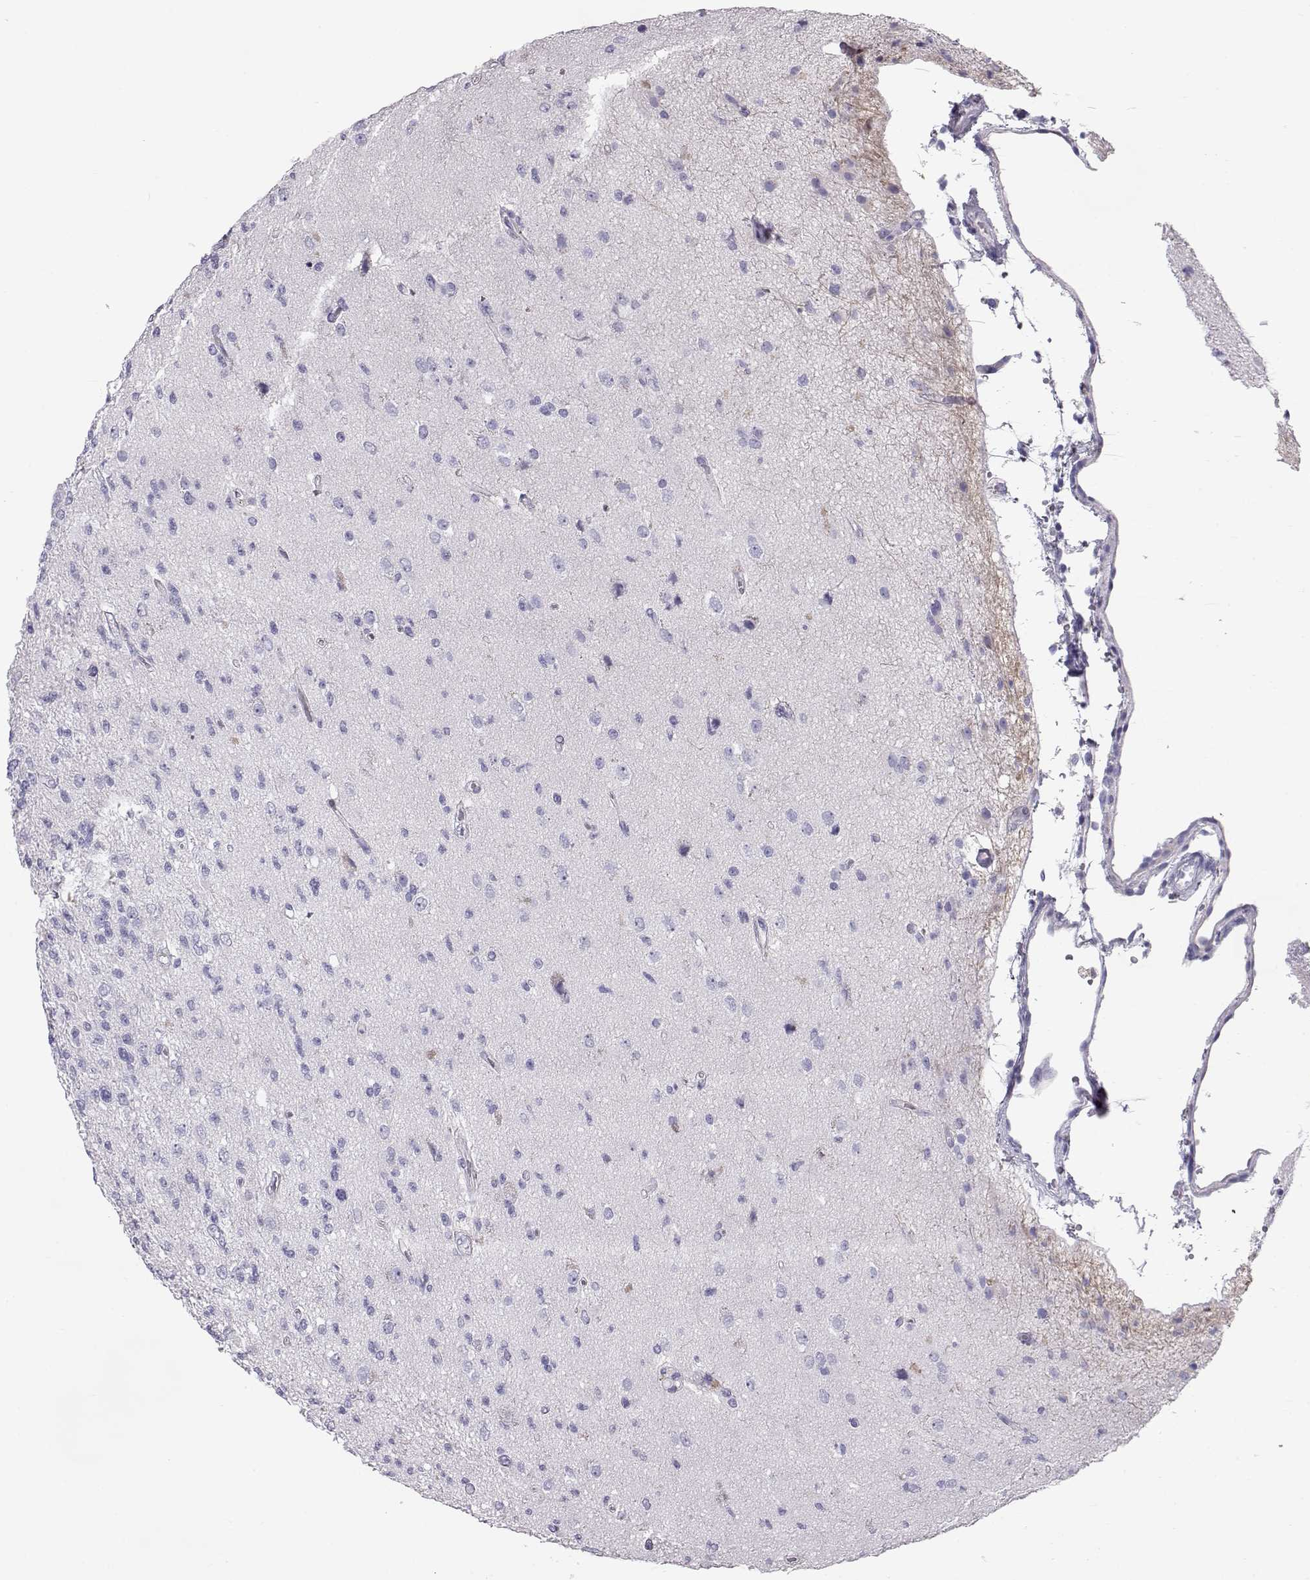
{"staining": {"intensity": "negative", "quantity": "none", "location": "none"}, "tissue": "glioma", "cell_type": "Tumor cells", "image_type": "cancer", "snomed": [{"axis": "morphology", "description": "Glioma, malignant, High grade"}, {"axis": "topography", "description": "Brain"}], "caption": "A photomicrograph of glioma stained for a protein demonstrates no brown staining in tumor cells. (DAB (3,3'-diaminobenzidine) IHC visualized using brightfield microscopy, high magnification).", "gene": "GPR26", "patient": {"sex": "male", "age": 56}}